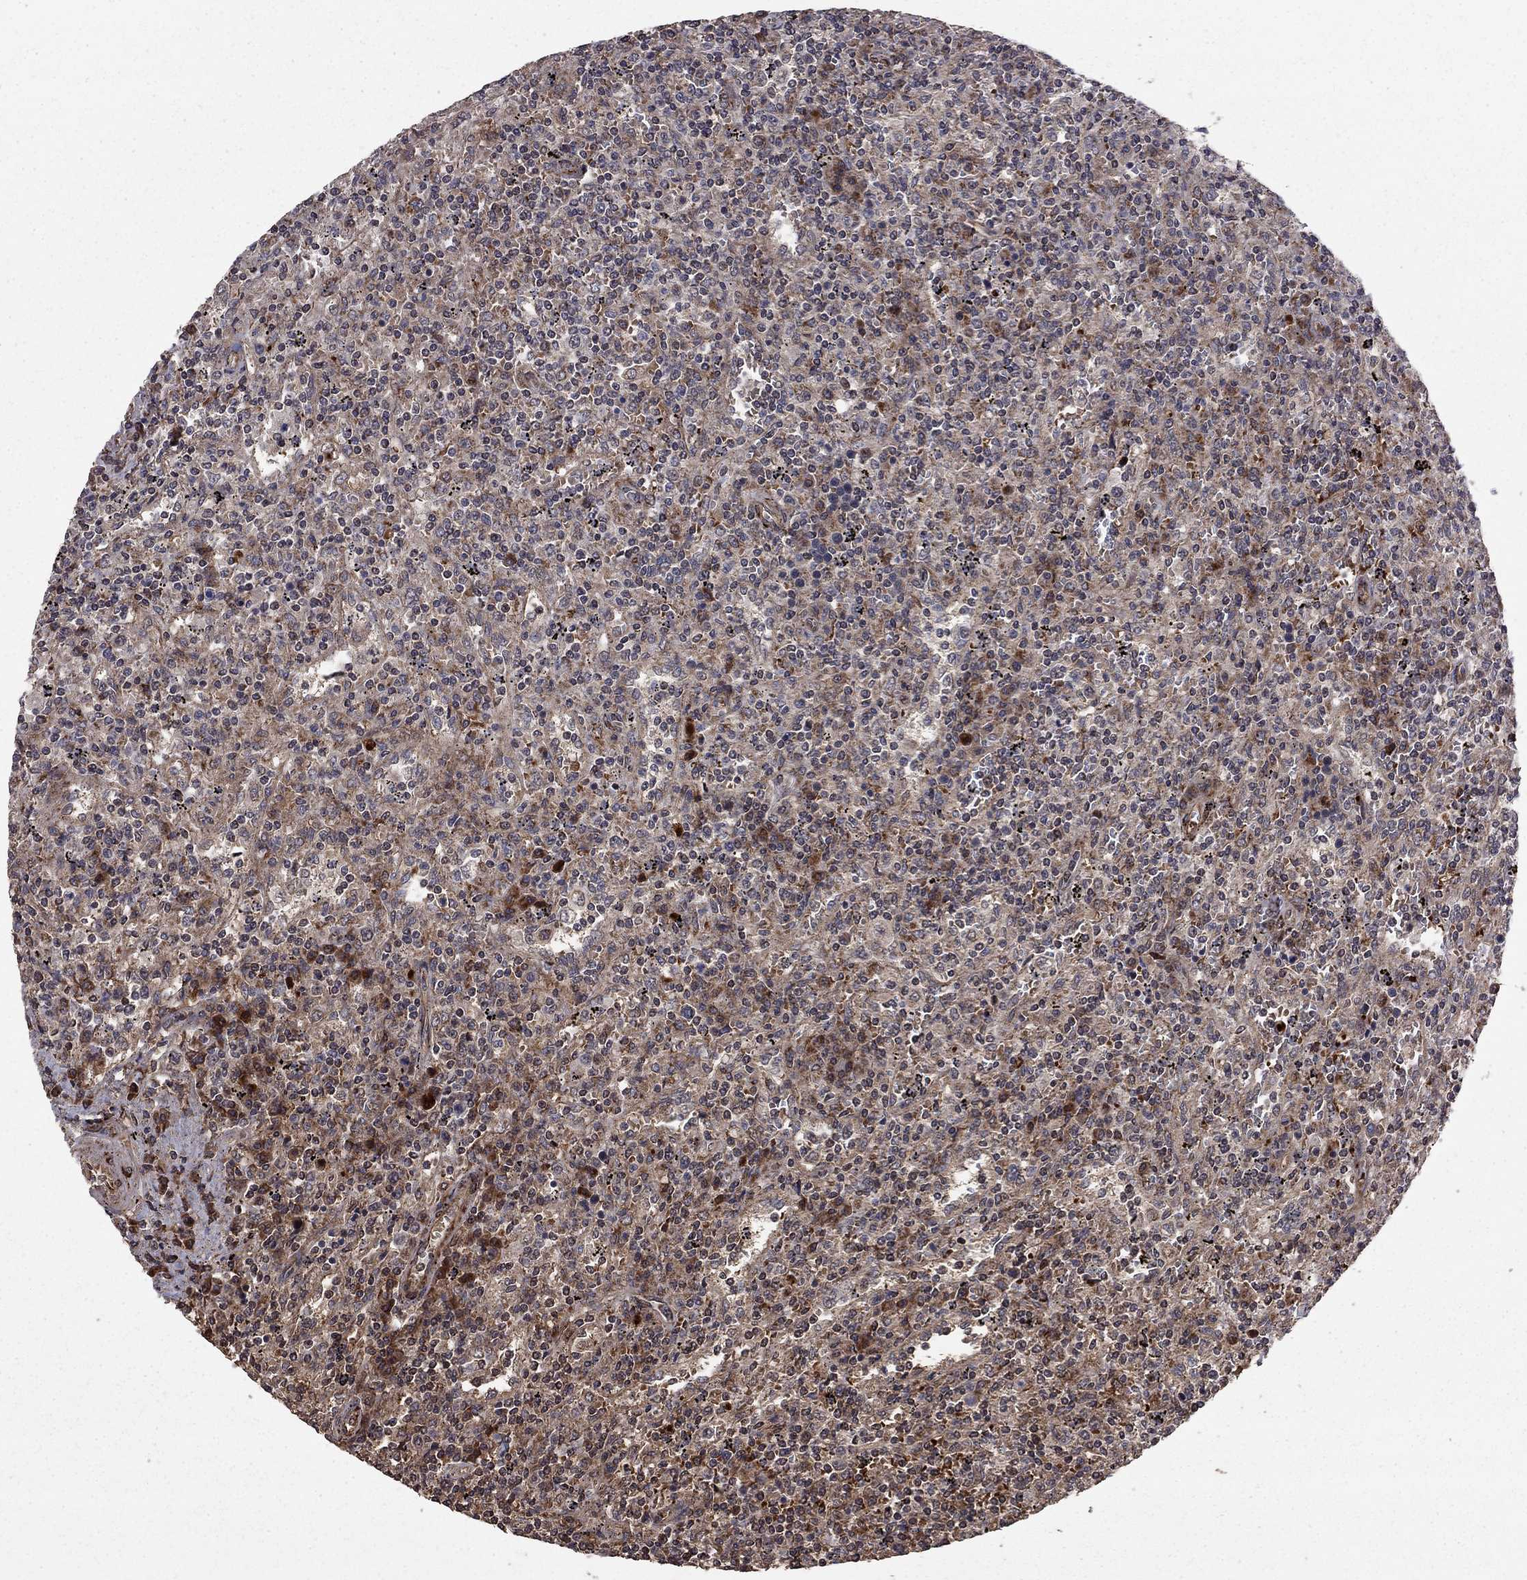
{"staining": {"intensity": "weak", "quantity": "25%-75%", "location": "cytoplasmic/membranous"}, "tissue": "lymphoma", "cell_type": "Tumor cells", "image_type": "cancer", "snomed": [{"axis": "morphology", "description": "Malignant lymphoma, non-Hodgkin's type, Low grade"}, {"axis": "topography", "description": "Spleen"}], "caption": "Human low-grade malignant lymphoma, non-Hodgkin's type stained with a protein marker shows weak staining in tumor cells.", "gene": "COL18A1", "patient": {"sex": "male", "age": 62}}